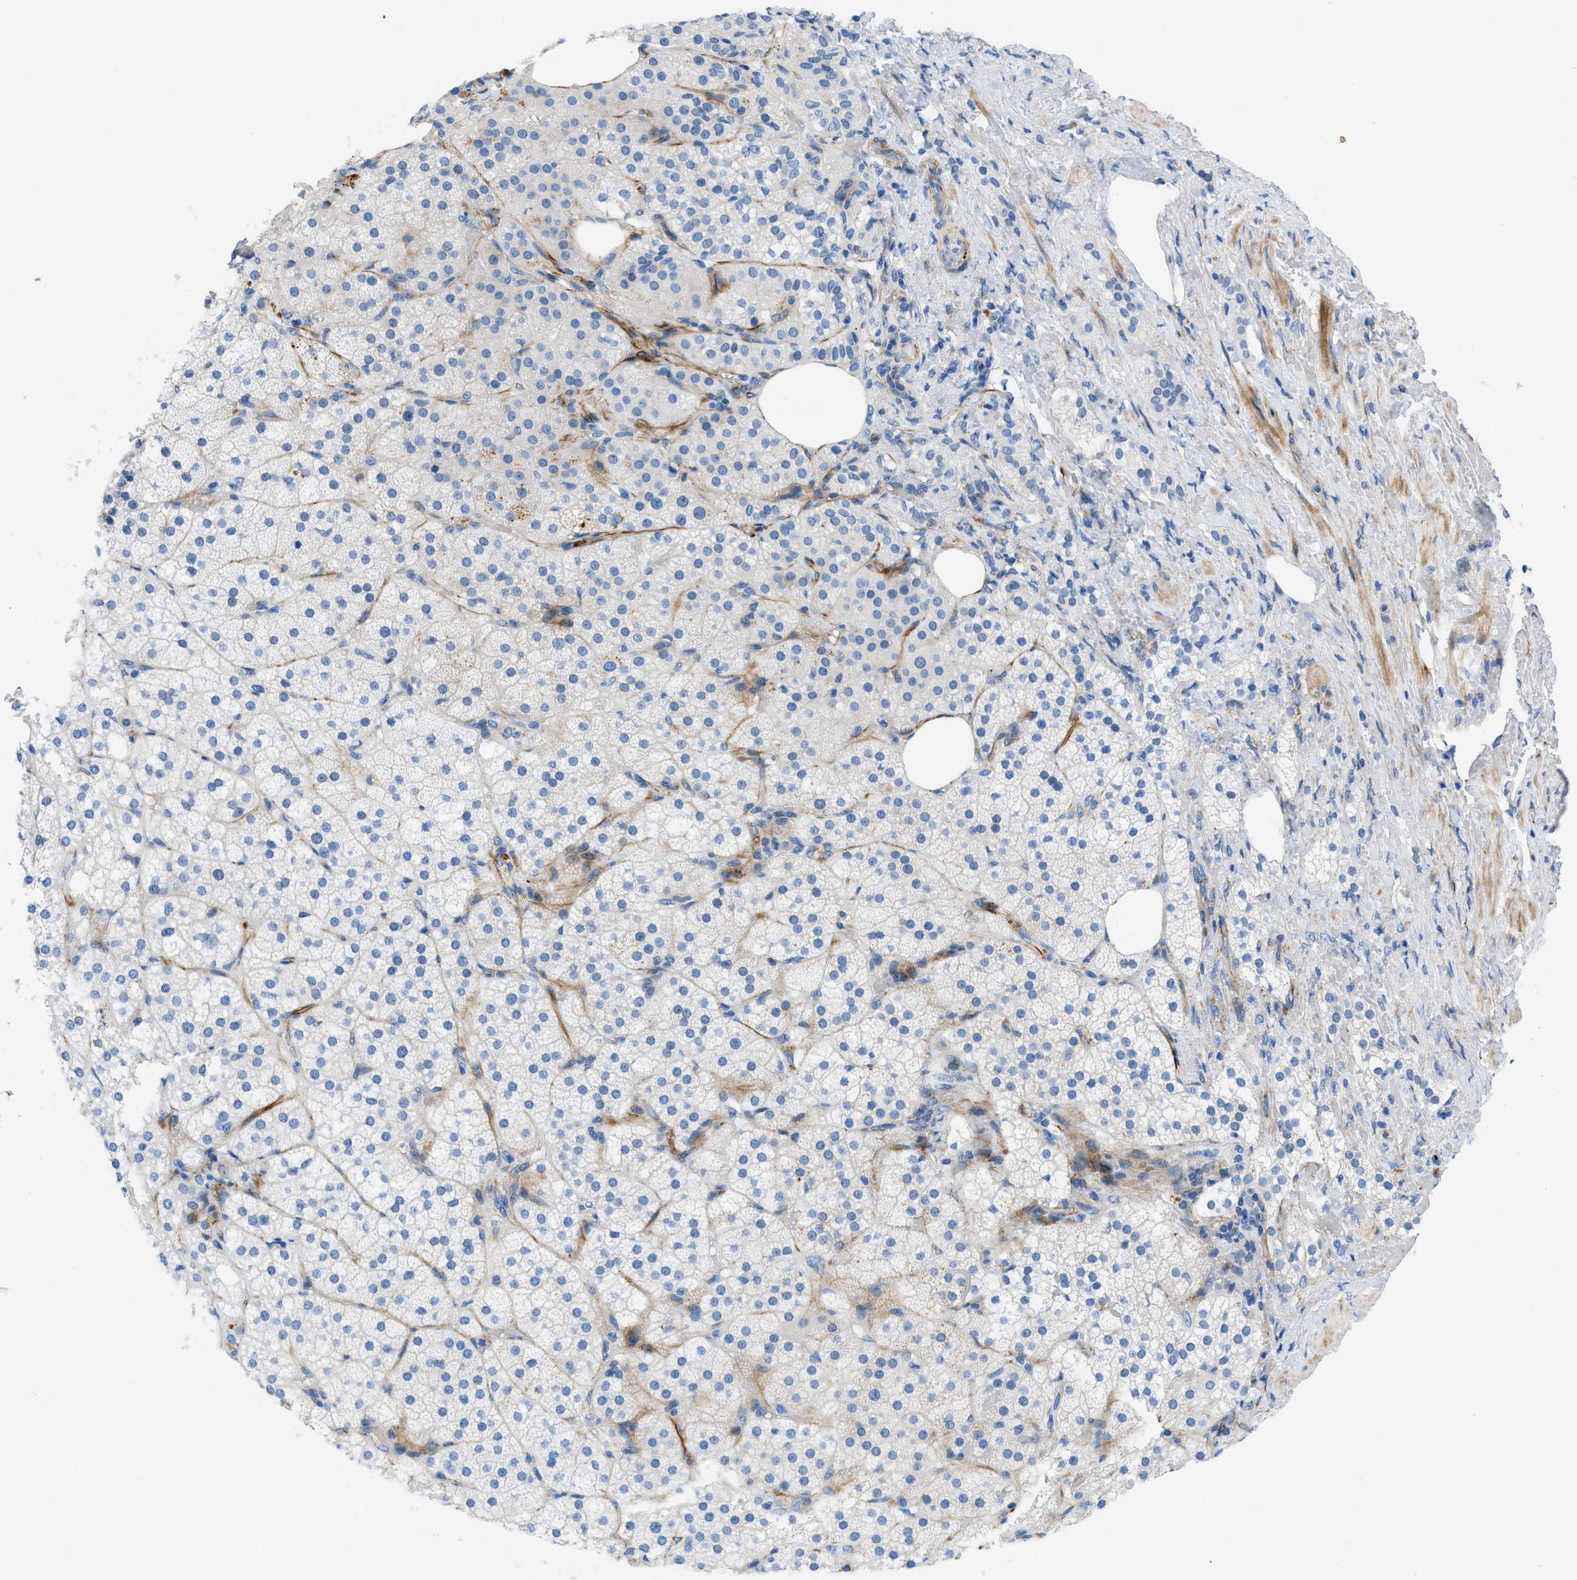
{"staining": {"intensity": "negative", "quantity": "none", "location": "none"}, "tissue": "adrenal gland", "cell_type": "Glandular cells", "image_type": "normal", "snomed": [{"axis": "morphology", "description": "Normal tissue, NOS"}, {"axis": "topography", "description": "Adrenal gland"}], "caption": "A high-resolution micrograph shows immunohistochemistry staining of unremarkable adrenal gland, which demonstrates no significant positivity in glandular cells. The staining was performed using DAB to visualize the protein expression in brown, while the nuclei were stained in blue with hematoxylin (Magnification: 20x).", "gene": "XCR1", "patient": {"sex": "female", "age": 59}}